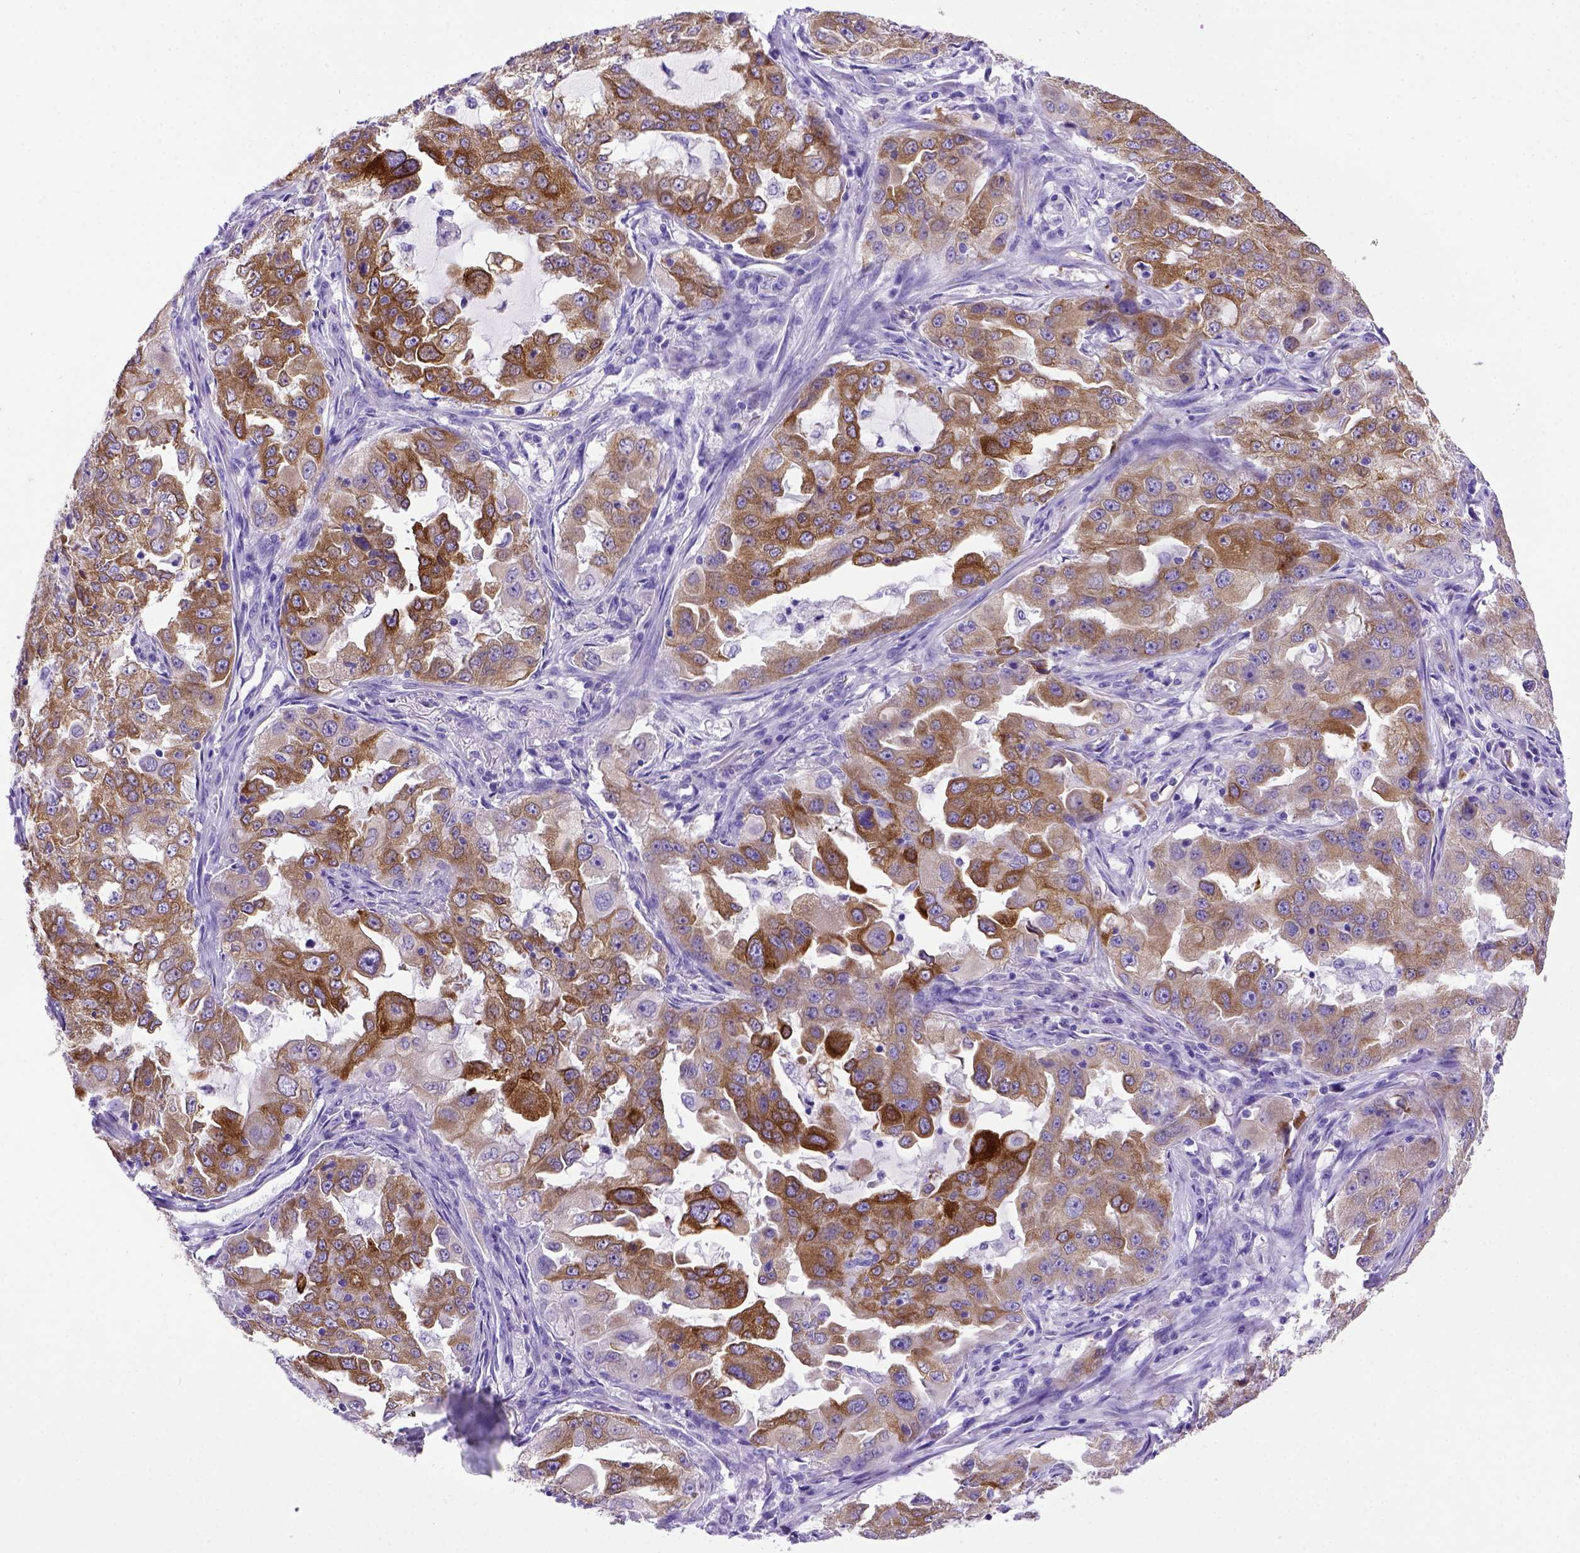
{"staining": {"intensity": "moderate", "quantity": ">75%", "location": "cytoplasmic/membranous"}, "tissue": "lung cancer", "cell_type": "Tumor cells", "image_type": "cancer", "snomed": [{"axis": "morphology", "description": "Adenocarcinoma, NOS"}, {"axis": "topography", "description": "Lung"}], "caption": "Immunohistochemistry of lung adenocarcinoma displays medium levels of moderate cytoplasmic/membranous staining in approximately >75% of tumor cells.", "gene": "PTGES", "patient": {"sex": "female", "age": 61}}